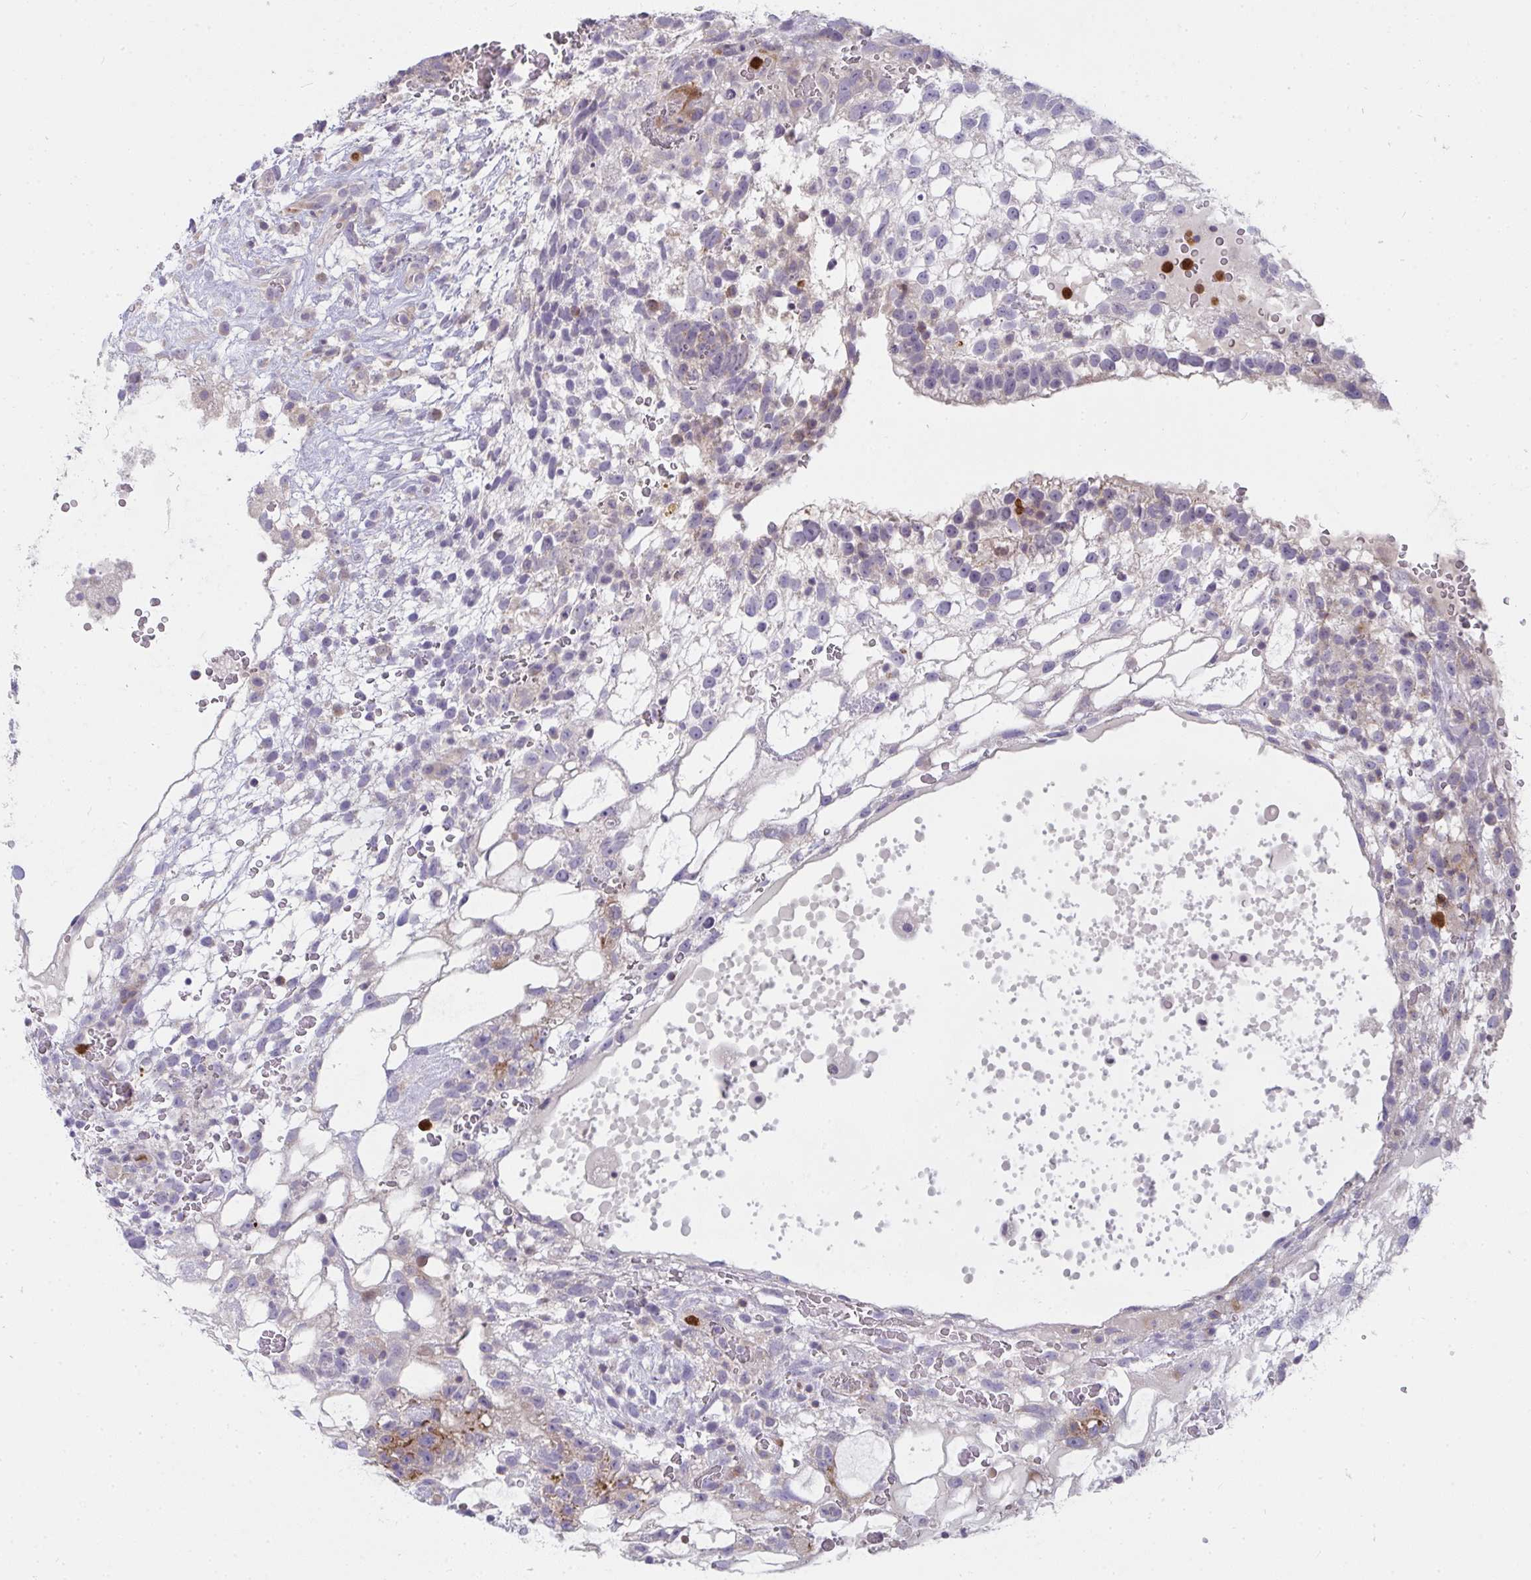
{"staining": {"intensity": "moderate", "quantity": "<25%", "location": "cytoplasmic/membranous"}, "tissue": "testis cancer", "cell_type": "Tumor cells", "image_type": "cancer", "snomed": [{"axis": "morphology", "description": "Normal tissue, NOS"}, {"axis": "morphology", "description": "Carcinoma, Embryonal, NOS"}, {"axis": "topography", "description": "Testis"}], "caption": "Testis cancer tissue shows moderate cytoplasmic/membranous expression in approximately <25% of tumor cells (Brightfield microscopy of DAB IHC at high magnification).", "gene": "CSF3R", "patient": {"sex": "male", "age": 32}}